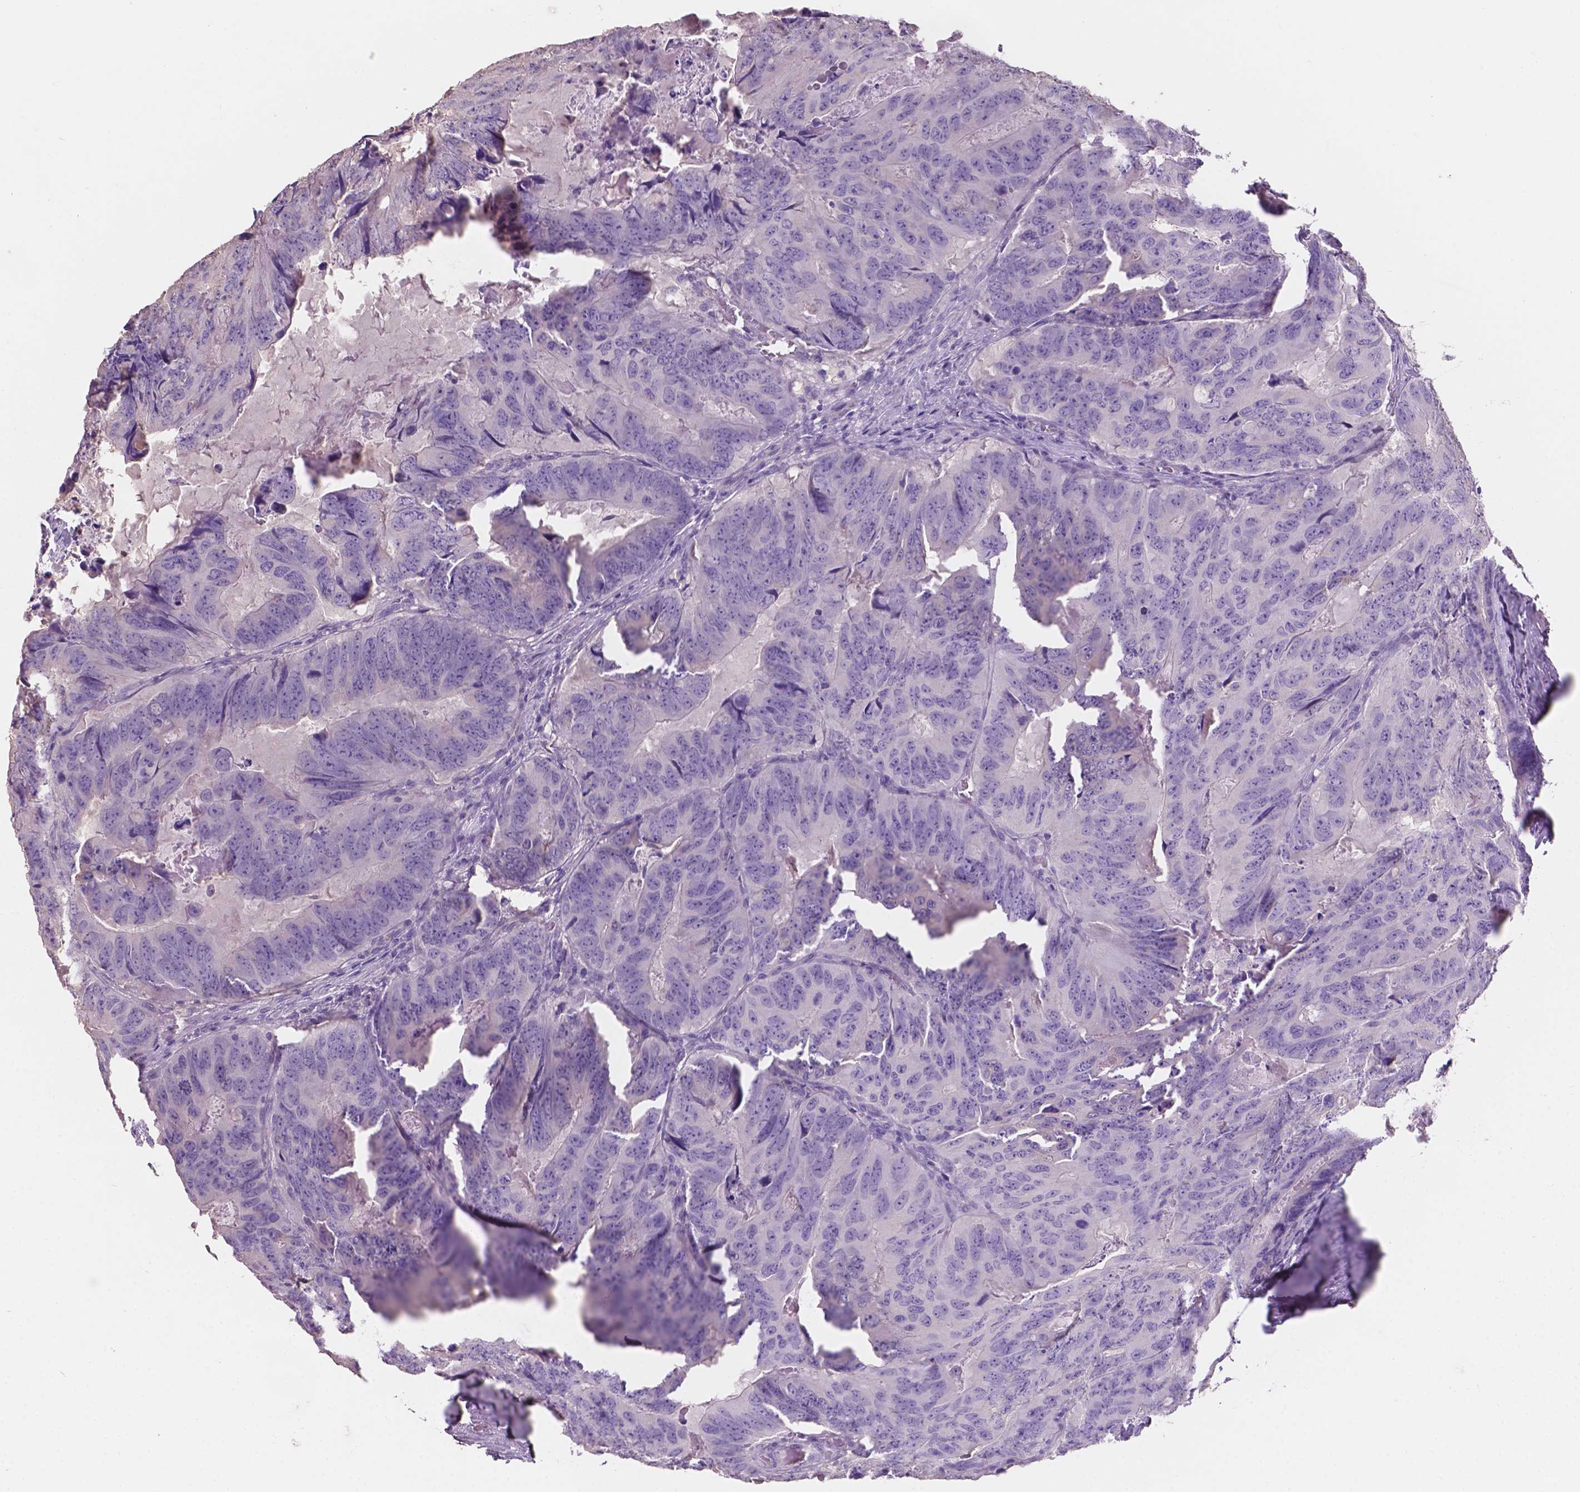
{"staining": {"intensity": "negative", "quantity": "none", "location": "none"}, "tissue": "colorectal cancer", "cell_type": "Tumor cells", "image_type": "cancer", "snomed": [{"axis": "morphology", "description": "Adenocarcinoma, NOS"}, {"axis": "topography", "description": "Colon"}], "caption": "An immunohistochemistry (IHC) histopathology image of colorectal cancer (adenocarcinoma) is shown. There is no staining in tumor cells of colorectal cancer (adenocarcinoma).", "gene": "SBSN", "patient": {"sex": "male", "age": 79}}